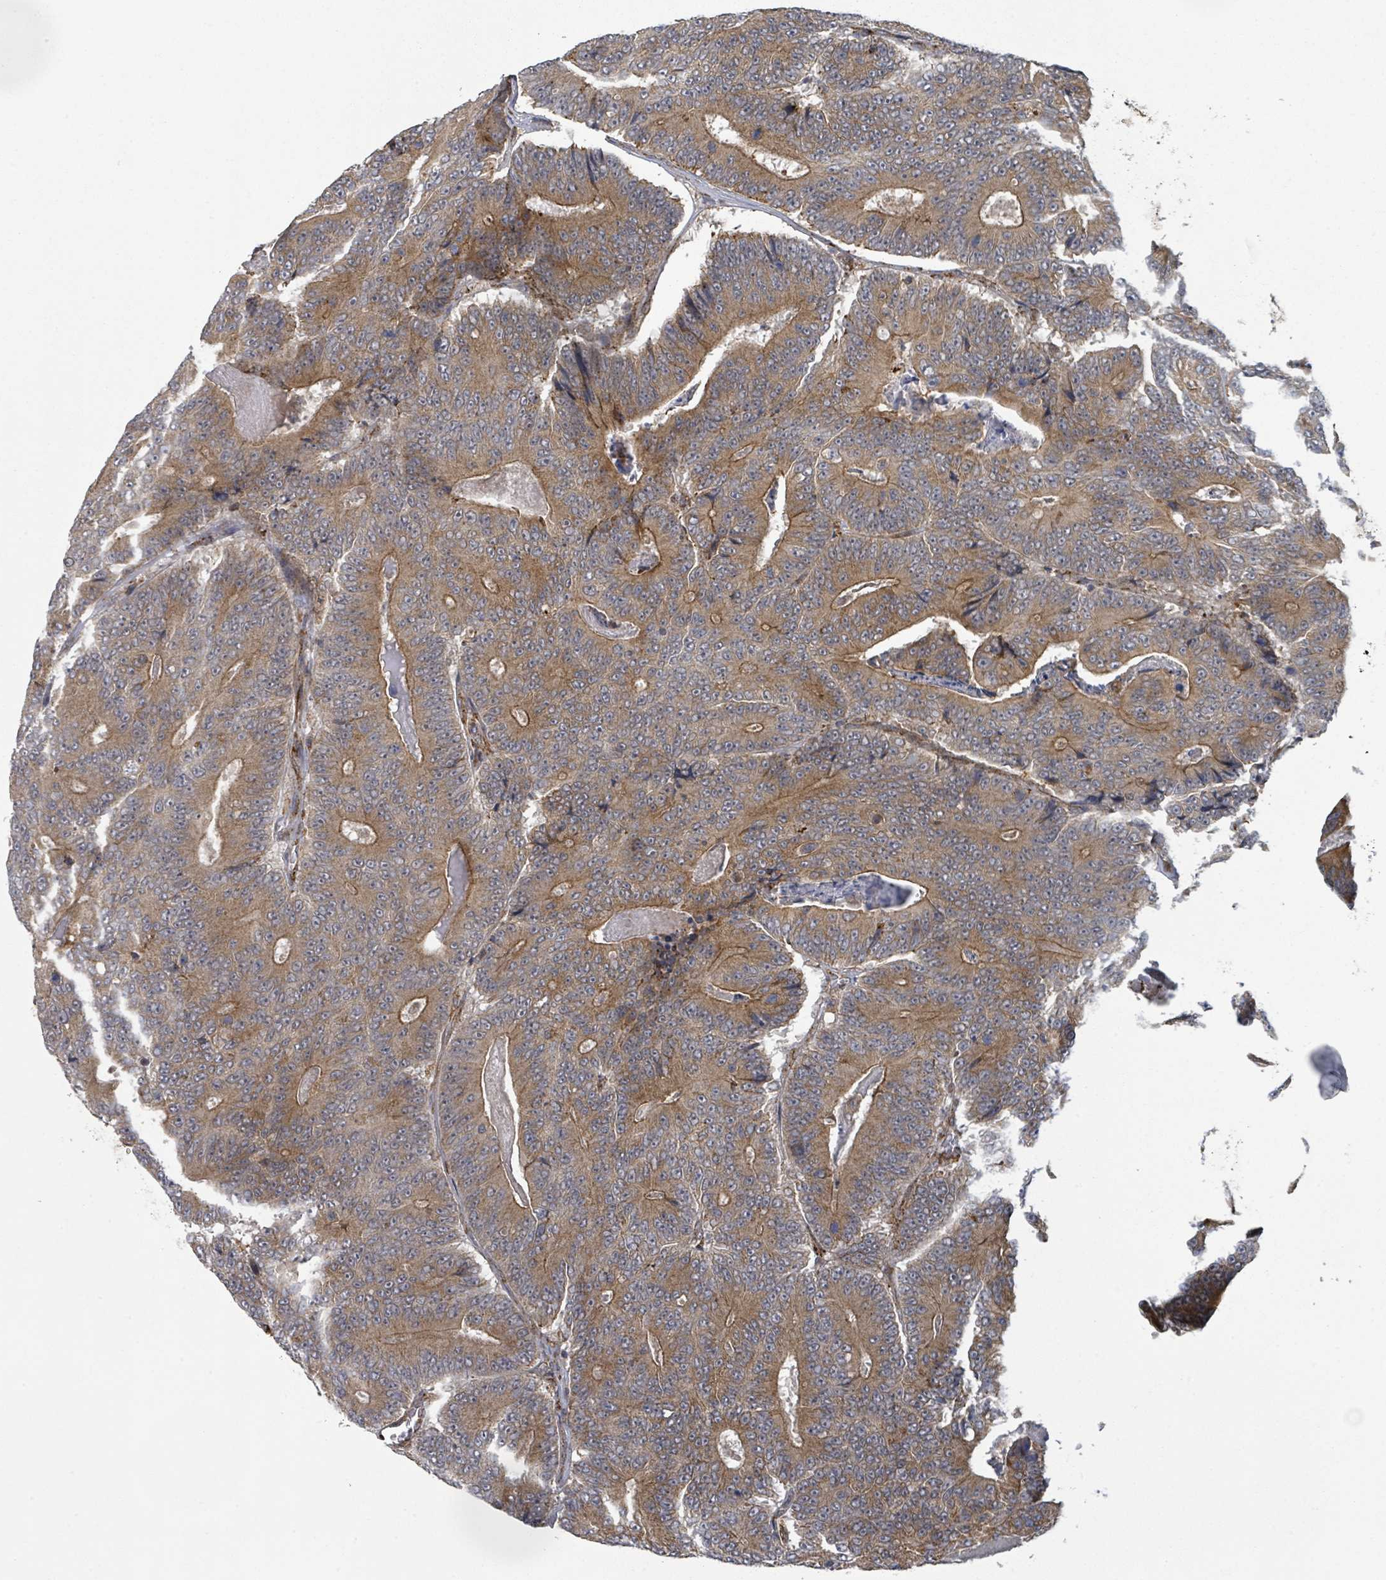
{"staining": {"intensity": "moderate", "quantity": ">75%", "location": "cytoplasmic/membranous"}, "tissue": "colorectal cancer", "cell_type": "Tumor cells", "image_type": "cancer", "snomed": [{"axis": "morphology", "description": "Adenocarcinoma, NOS"}, {"axis": "topography", "description": "Colon"}], "caption": "Immunohistochemistry micrograph of human adenocarcinoma (colorectal) stained for a protein (brown), which exhibits medium levels of moderate cytoplasmic/membranous staining in about >75% of tumor cells.", "gene": "SHROOM2", "patient": {"sex": "male", "age": 83}}